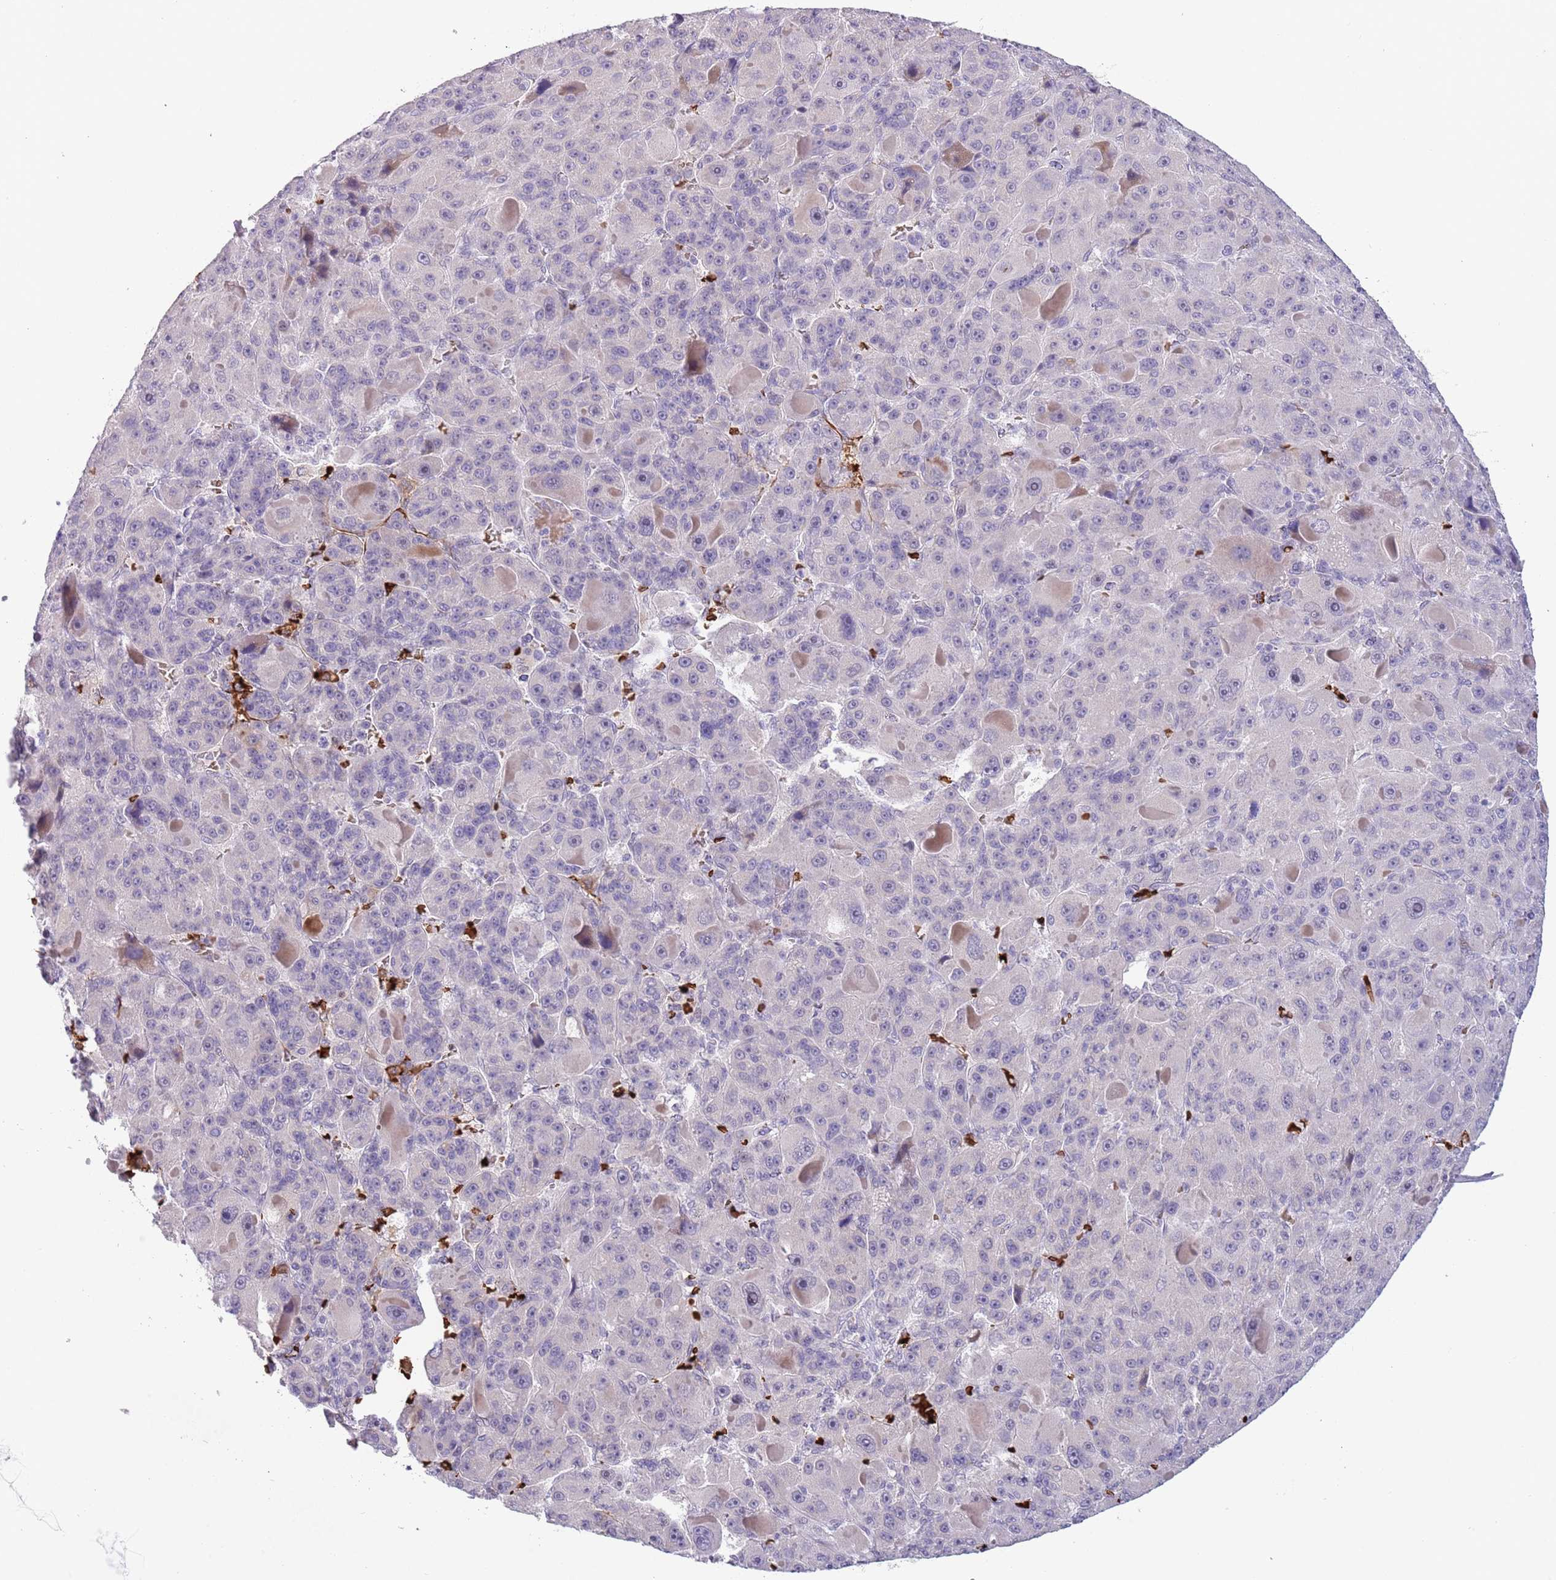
{"staining": {"intensity": "moderate", "quantity": ">75%", "location": "nuclear"}, "tissue": "liver cancer", "cell_type": "Tumor cells", "image_type": "cancer", "snomed": [{"axis": "morphology", "description": "Carcinoma, Hepatocellular, NOS"}, {"axis": "topography", "description": "Liver"}], "caption": "The histopathology image displays staining of liver cancer (hepatocellular carcinoma), revealing moderate nuclear protein positivity (brown color) within tumor cells. (IHC, brightfield microscopy, high magnification).", "gene": "LYPD6B", "patient": {"sex": "male", "age": 76}}